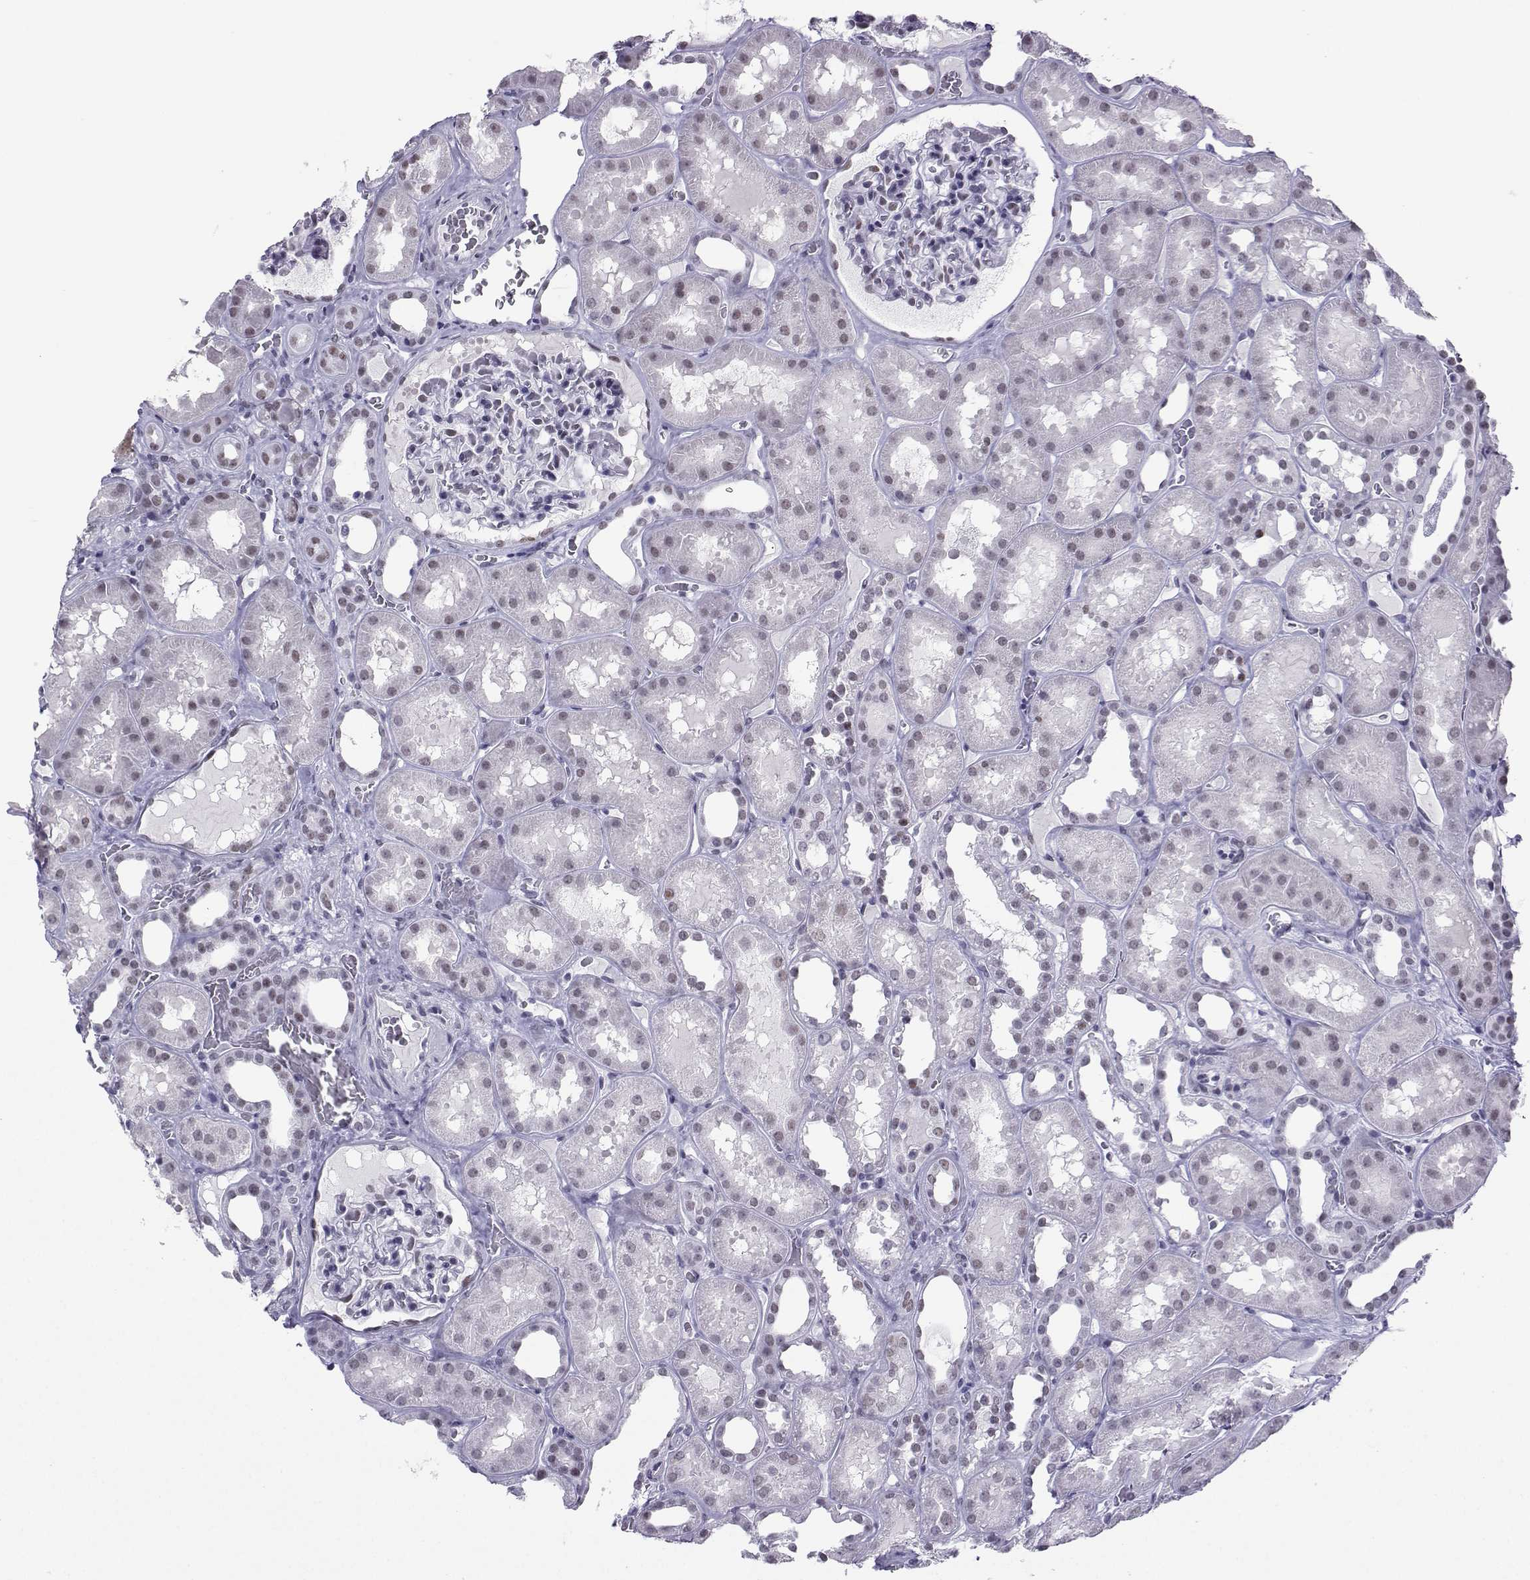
{"staining": {"intensity": "negative", "quantity": "none", "location": "none"}, "tissue": "kidney", "cell_type": "Cells in glomeruli", "image_type": "normal", "snomed": [{"axis": "morphology", "description": "Normal tissue, NOS"}, {"axis": "topography", "description": "Kidney"}], "caption": "Kidney stained for a protein using immunohistochemistry (IHC) exhibits no staining cells in glomeruli.", "gene": "LORICRIN", "patient": {"sex": "female", "age": 41}}